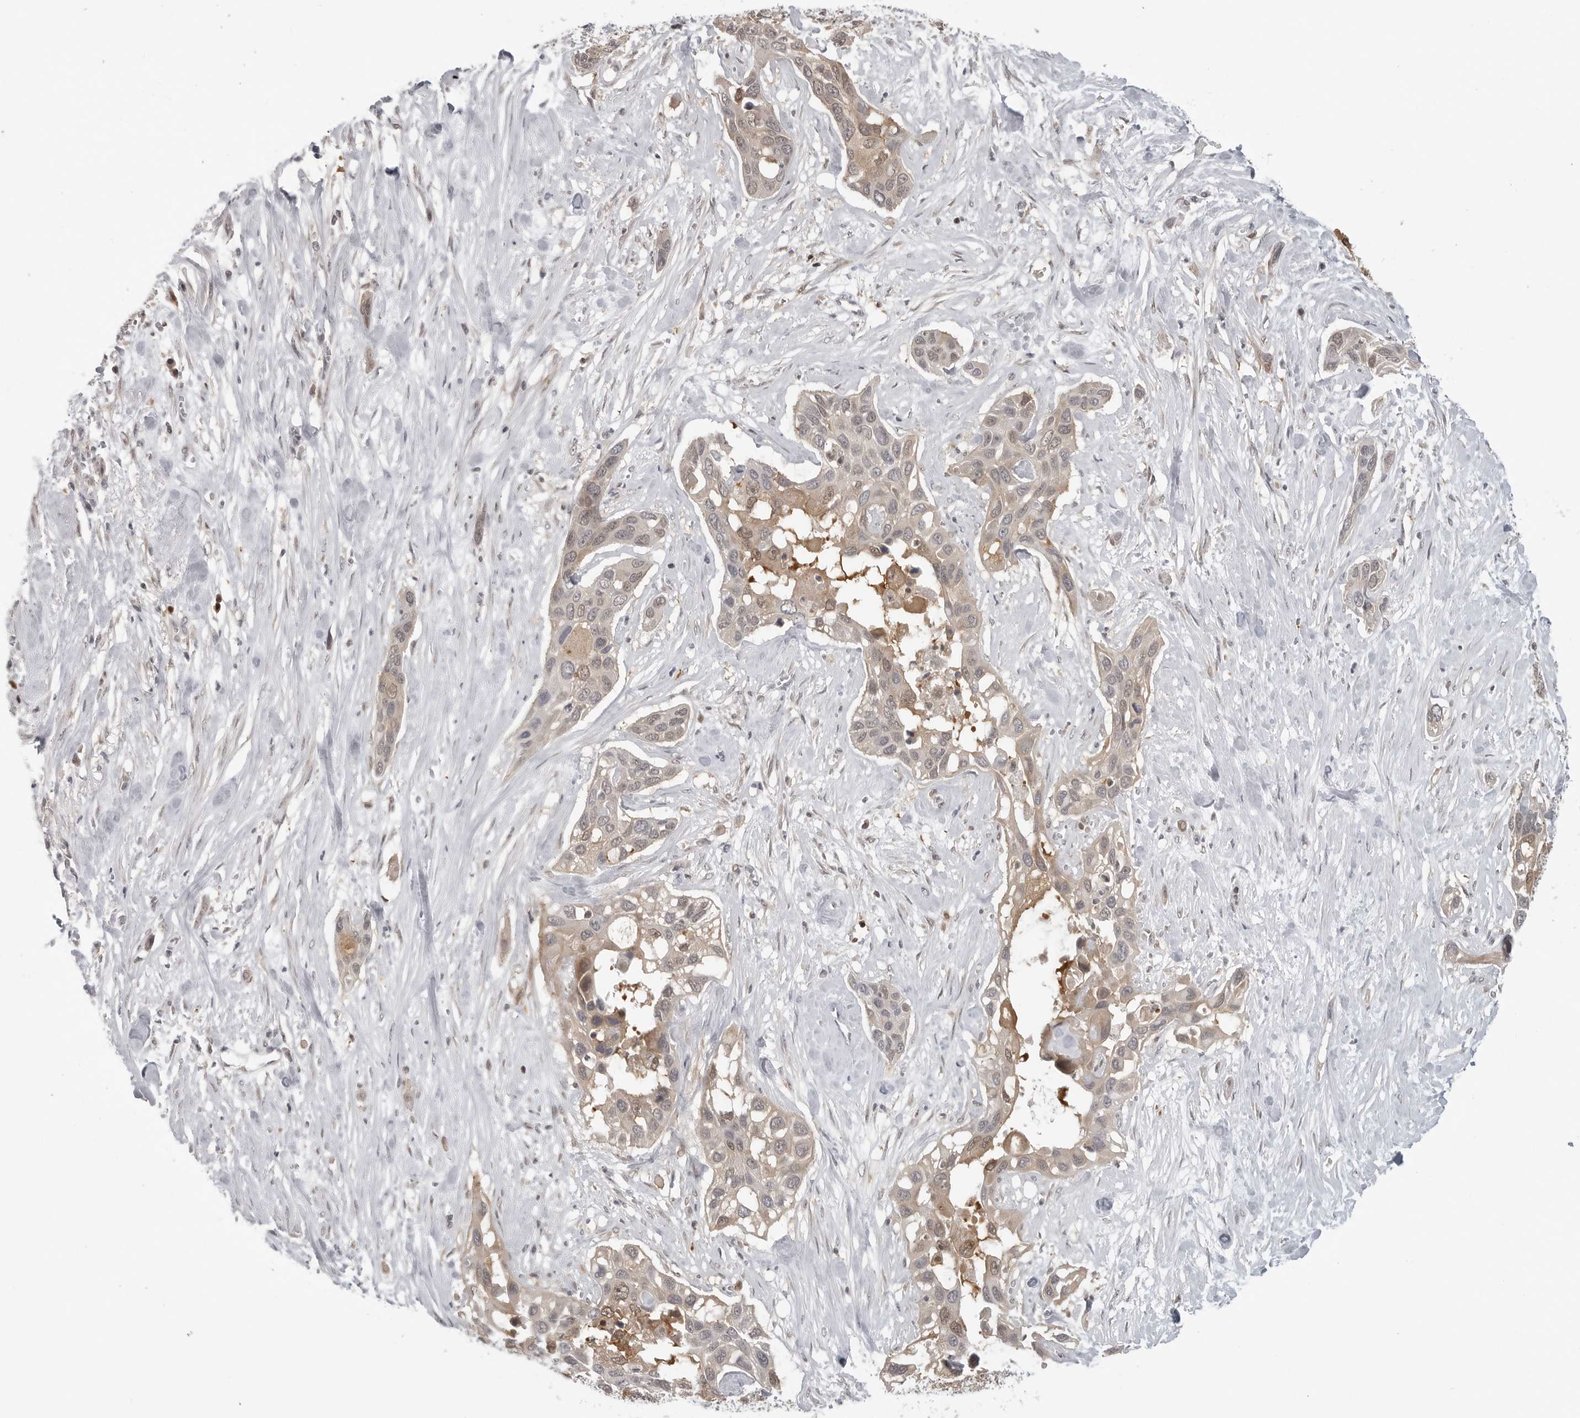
{"staining": {"intensity": "weak", "quantity": "25%-75%", "location": "cytoplasmic/membranous,nuclear"}, "tissue": "pancreatic cancer", "cell_type": "Tumor cells", "image_type": "cancer", "snomed": [{"axis": "morphology", "description": "Adenocarcinoma, NOS"}, {"axis": "topography", "description": "Pancreas"}], "caption": "A low amount of weak cytoplasmic/membranous and nuclear expression is identified in approximately 25%-75% of tumor cells in pancreatic cancer tissue.", "gene": "CTIF", "patient": {"sex": "female", "age": 60}}